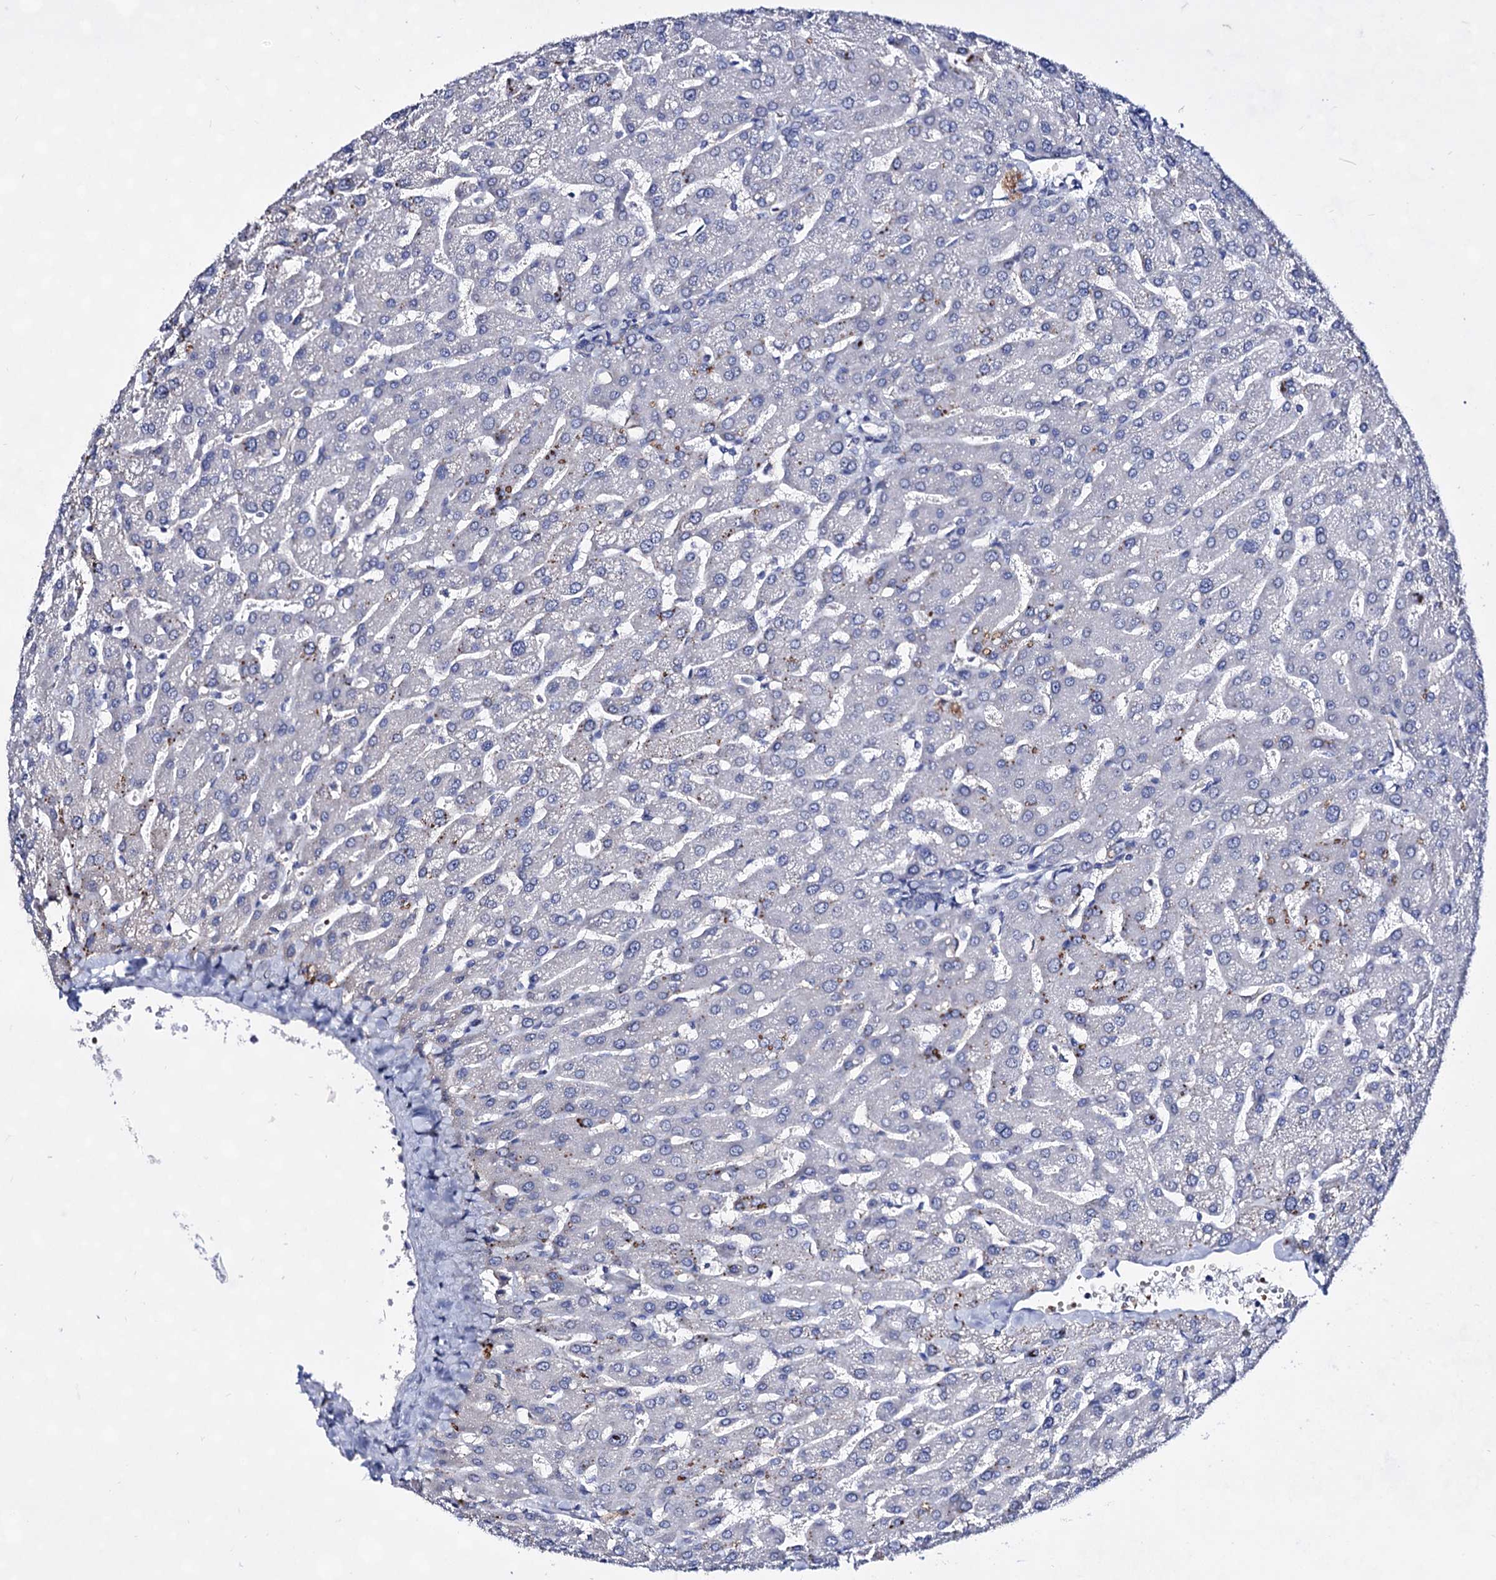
{"staining": {"intensity": "negative", "quantity": "none", "location": "none"}, "tissue": "liver", "cell_type": "Cholangiocytes", "image_type": "normal", "snomed": [{"axis": "morphology", "description": "Normal tissue, NOS"}, {"axis": "topography", "description": "Liver"}], "caption": "IHC photomicrograph of unremarkable liver stained for a protein (brown), which displays no staining in cholangiocytes.", "gene": "PLIN1", "patient": {"sex": "male", "age": 55}}